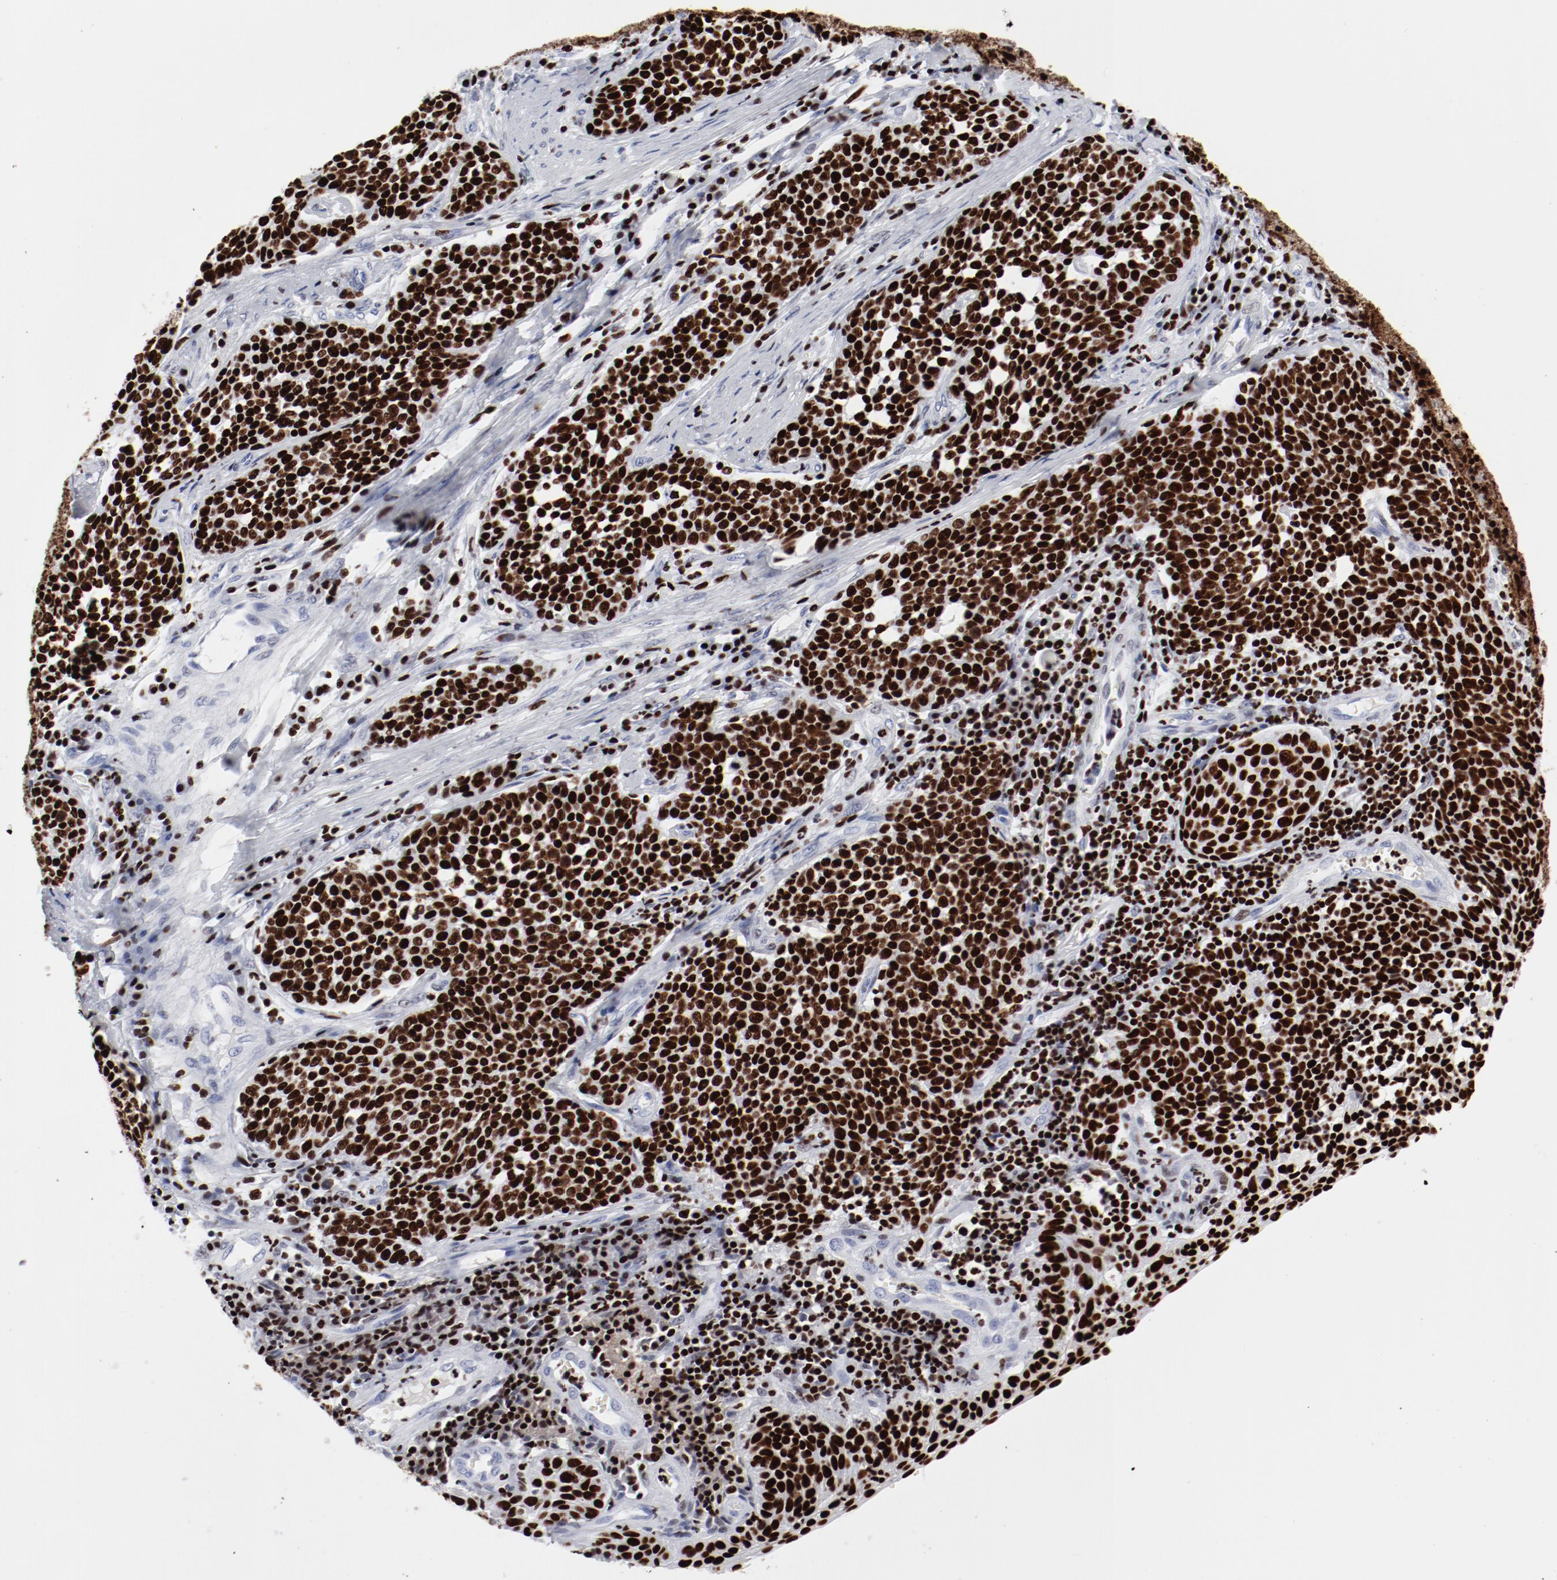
{"staining": {"intensity": "strong", "quantity": ">75%", "location": "nuclear"}, "tissue": "cervical cancer", "cell_type": "Tumor cells", "image_type": "cancer", "snomed": [{"axis": "morphology", "description": "Squamous cell carcinoma, NOS"}, {"axis": "topography", "description": "Cervix"}], "caption": "An IHC photomicrograph of tumor tissue is shown. Protein staining in brown shows strong nuclear positivity in cervical cancer (squamous cell carcinoma) within tumor cells.", "gene": "SMARCC2", "patient": {"sex": "female", "age": 34}}